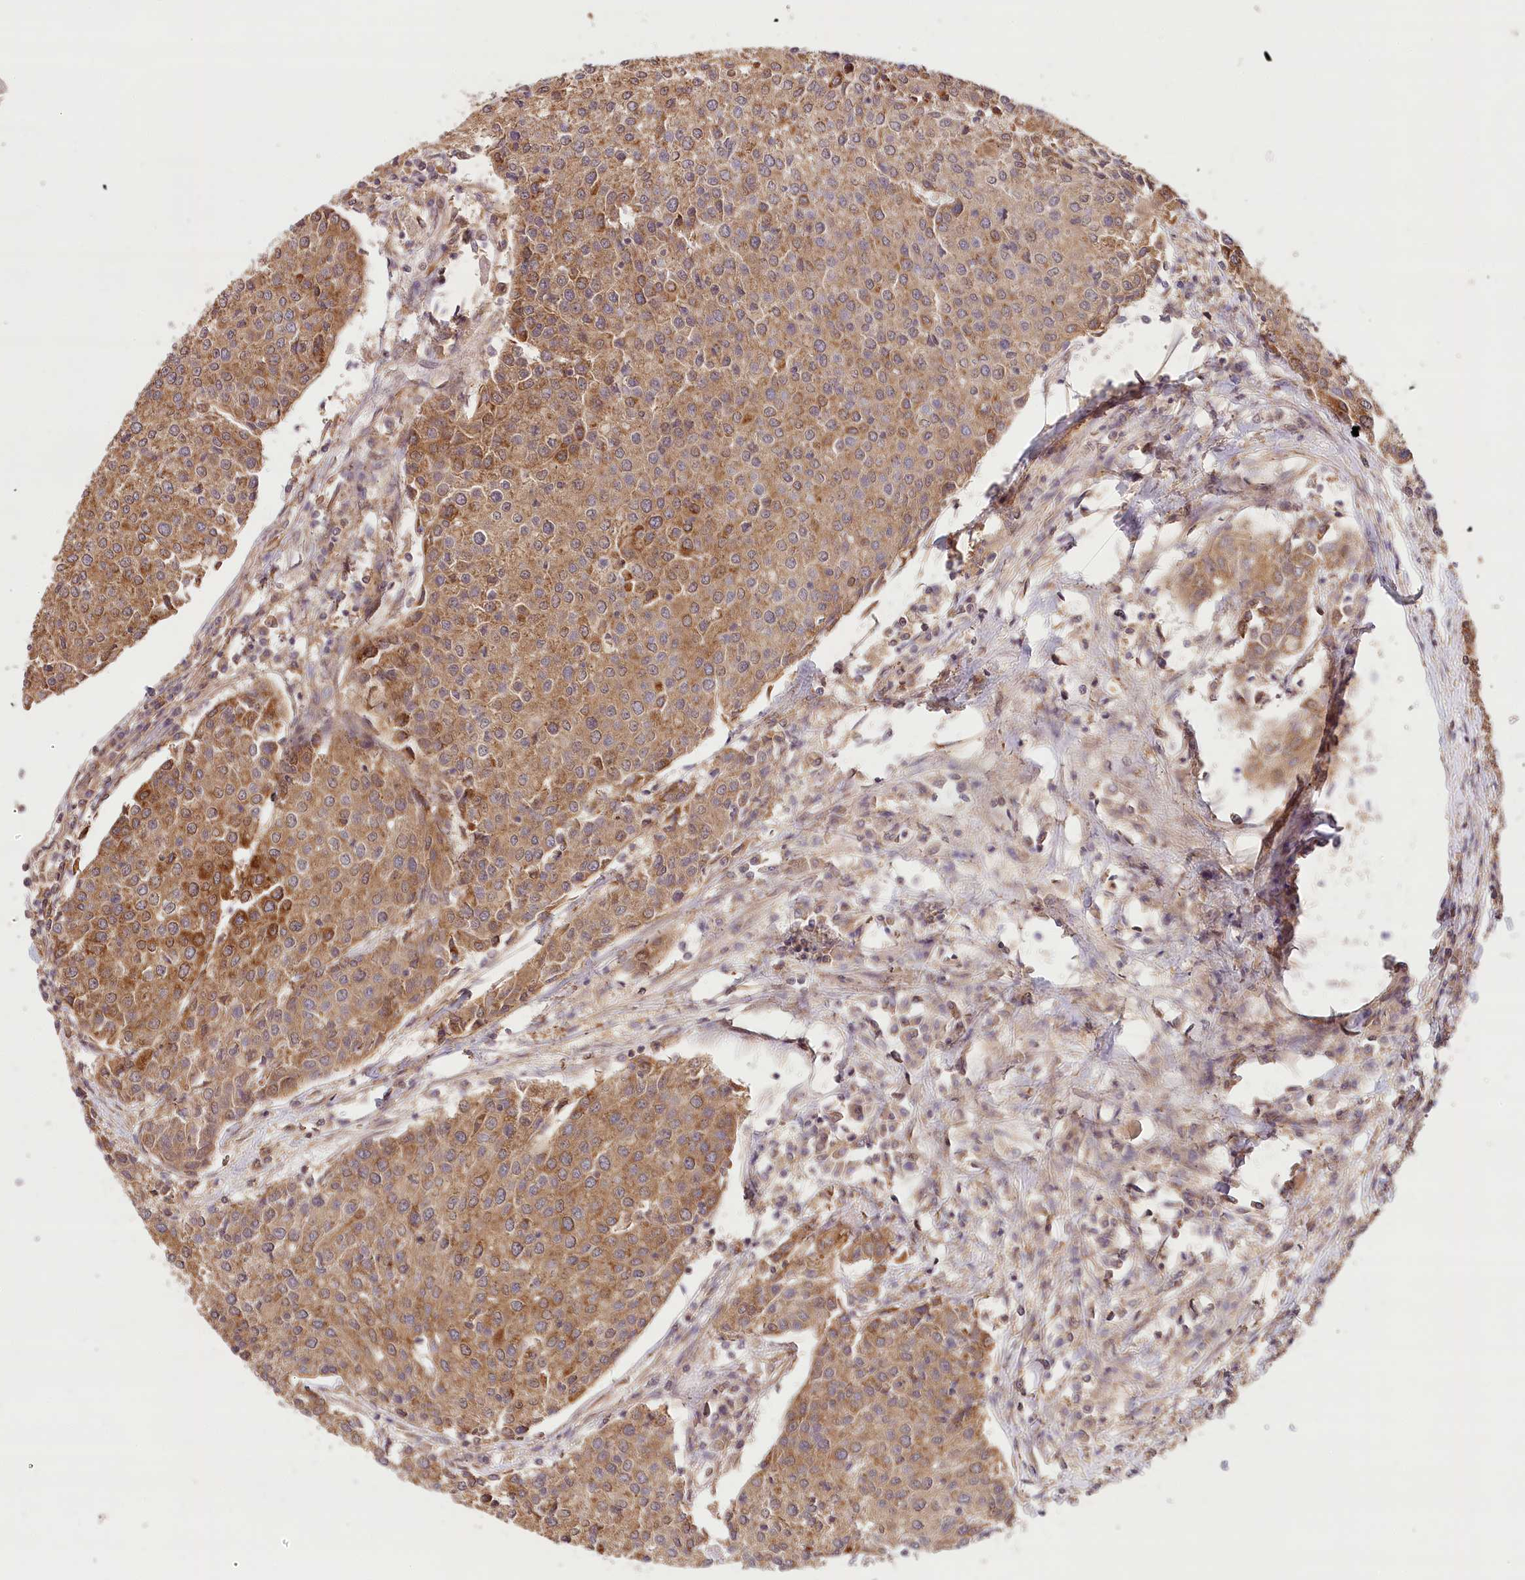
{"staining": {"intensity": "moderate", "quantity": ">75%", "location": "cytoplasmic/membranous"}, "tissue": "urothelial cancer", "cell_type": "Tumor cells", "image_type": "cancer", "snomed": [{"axis": "morphology", "description": "Urothelial carcinoma, High grade"}, {"axis": "topography", "description": "Urinary bladder"}], "caption": "Moderate cytoplasmic/membranous positivity for a protein is seen in approximately >75% of tumor cells of urothelial cancer using immunohistochemistry (IHC).", "gene": "LSS", "patient": {"sex": "female", "age": 85}}